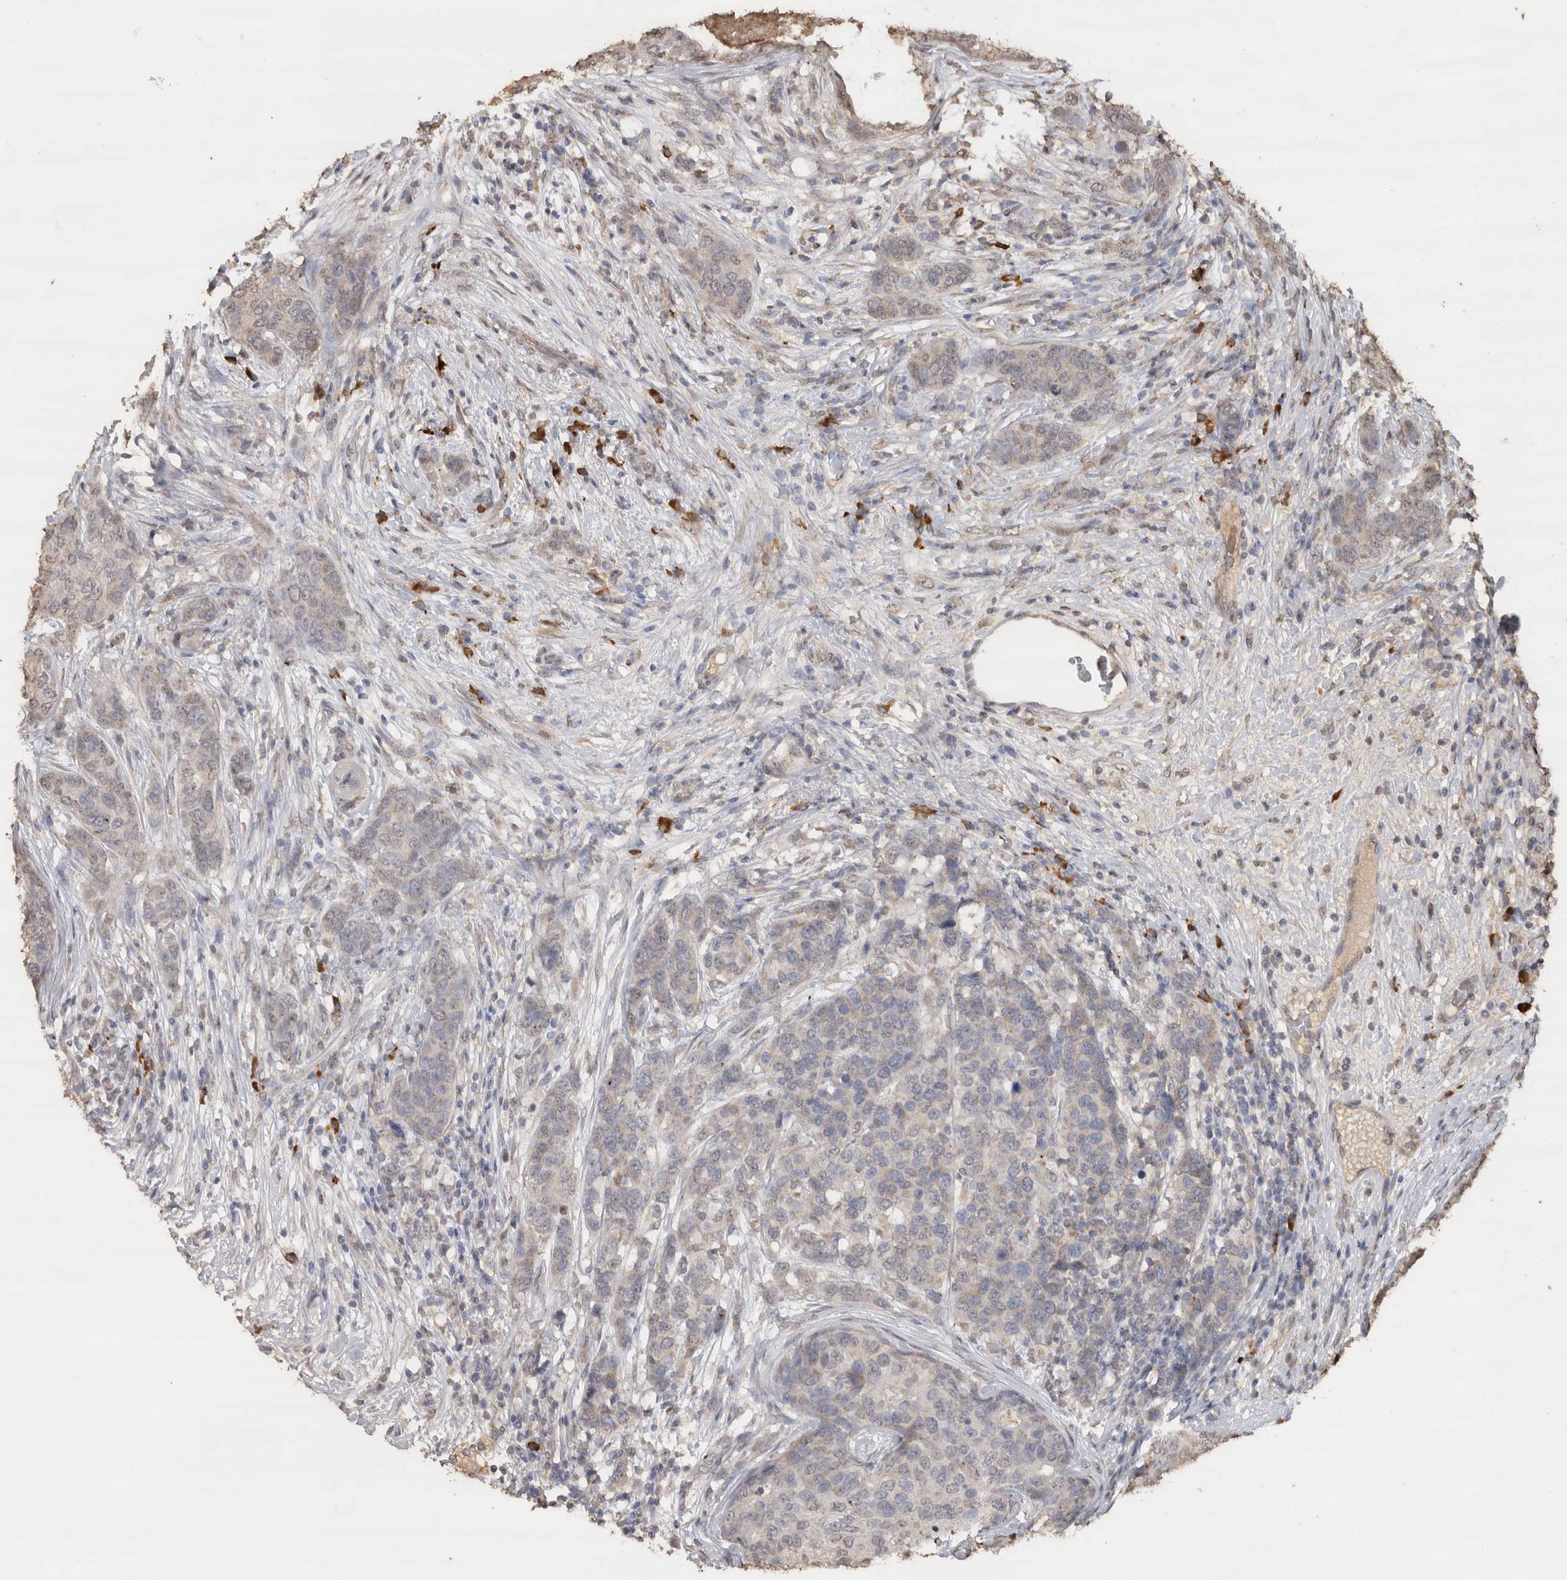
{"staining": {"intensity": "weak", "quantity": "25%-75%", "location": "cytoplasmic/membranous"}, "tissue": "breast cancer", "cell_type": "Tumor cells", "image_type": "cancer", "snomed": [{"axis": "morphology", "description": "Lobular carcinoma"}, {"axis": "topography", "description": "Breast"}], "caption": "Protein staining of lobular carcinoma (breast) tissue shows weak cytoplasmic/membranous positivity in approximately 25%-75% of tumor cells.", "gene": "CRELD2", "patient": {"sex": "female", "age": 59}}